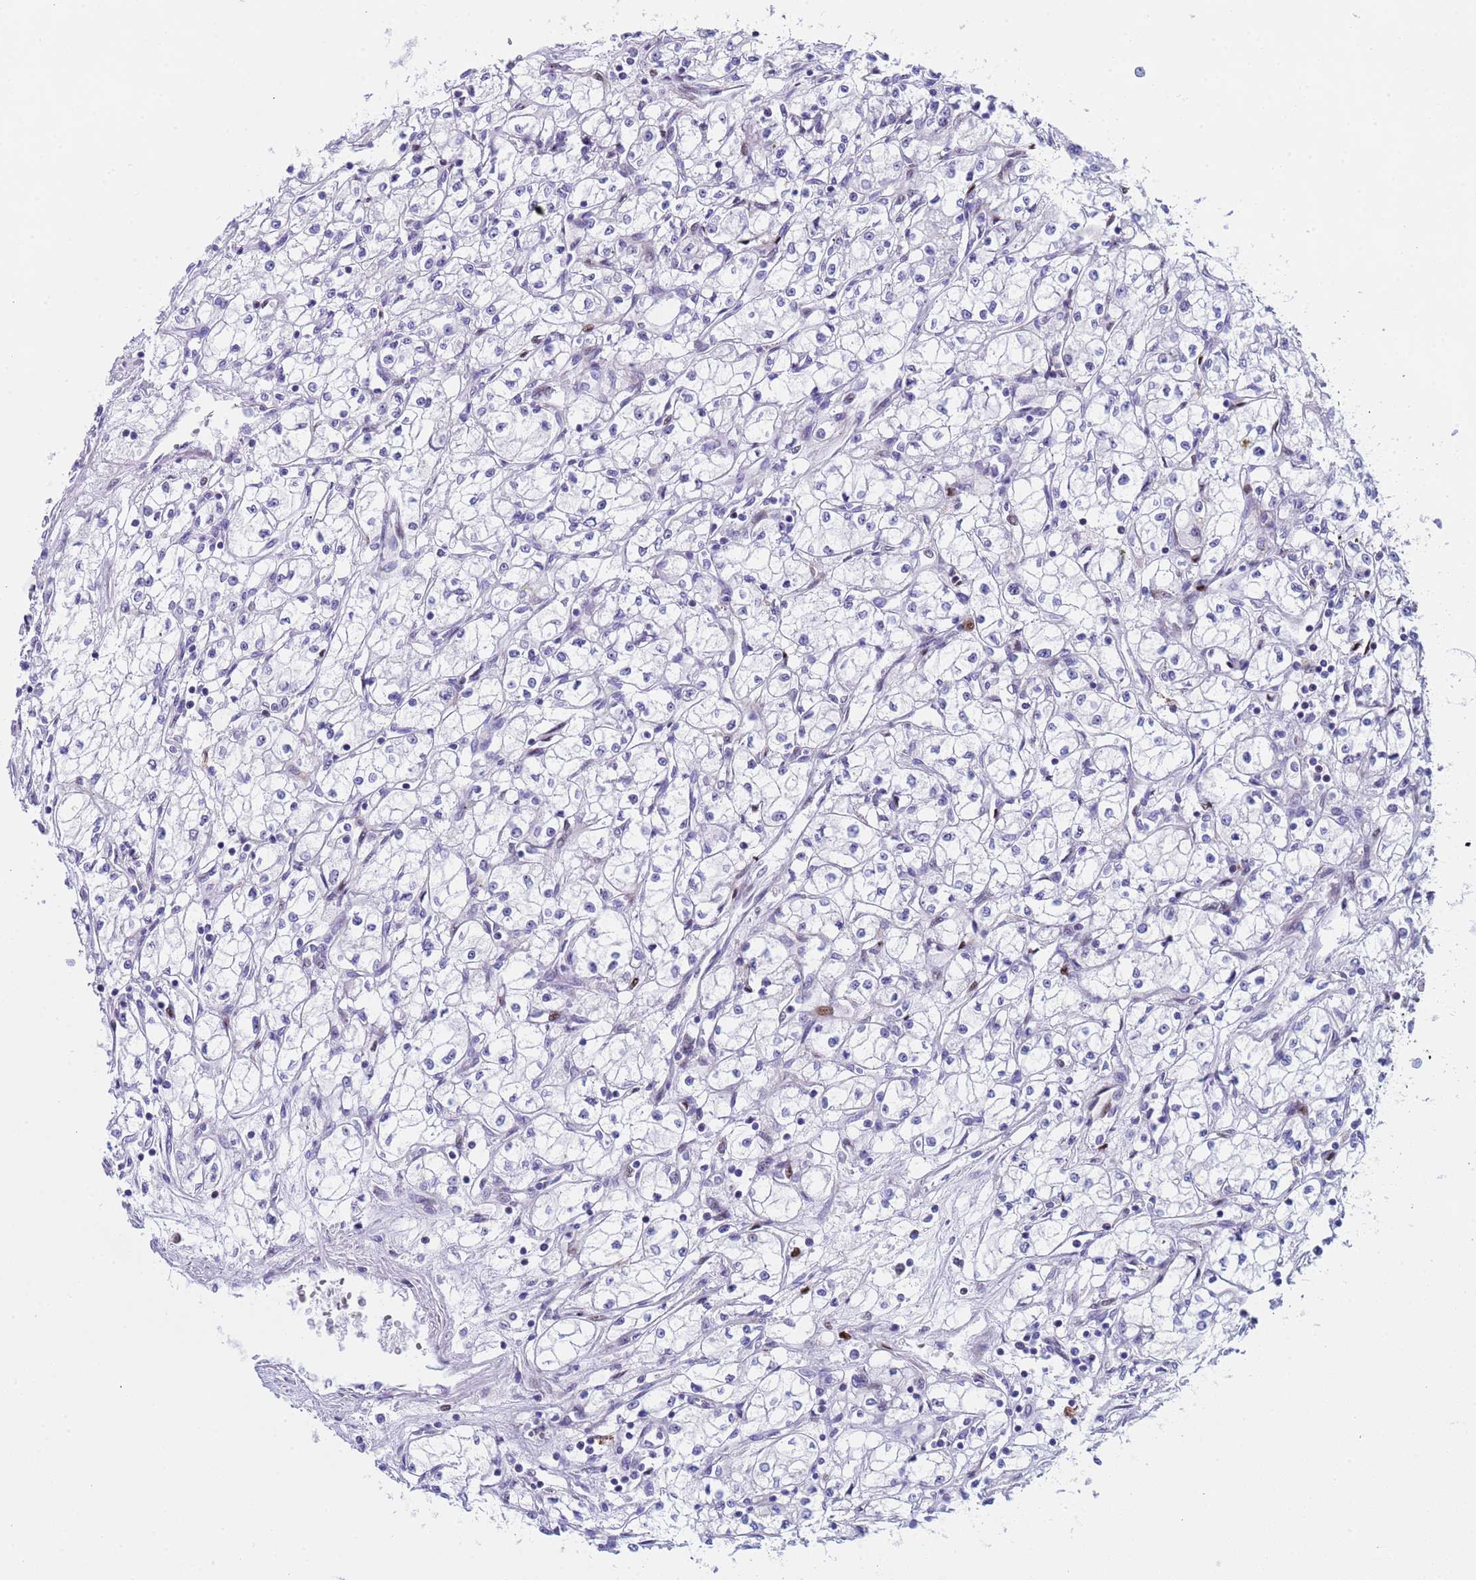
{"staining": {"intensity": "negative", "quantity": "none", "location": "none"}, "tissue": "renal cancer", "cell_type": "Tumor cells", "image_type": "cancer", "snomed": [{"axis": "morphology", "description": "Adenocarcinoma, NOS"}, {"axis": "topography", "description": "Kidney"}], "caption": "This is an IHC image of human renal cancer (adenocarcinoma). There is no positivity in tumor cells.", "gene": "POP5", "patient": {"sex": "male", "age": 59}}